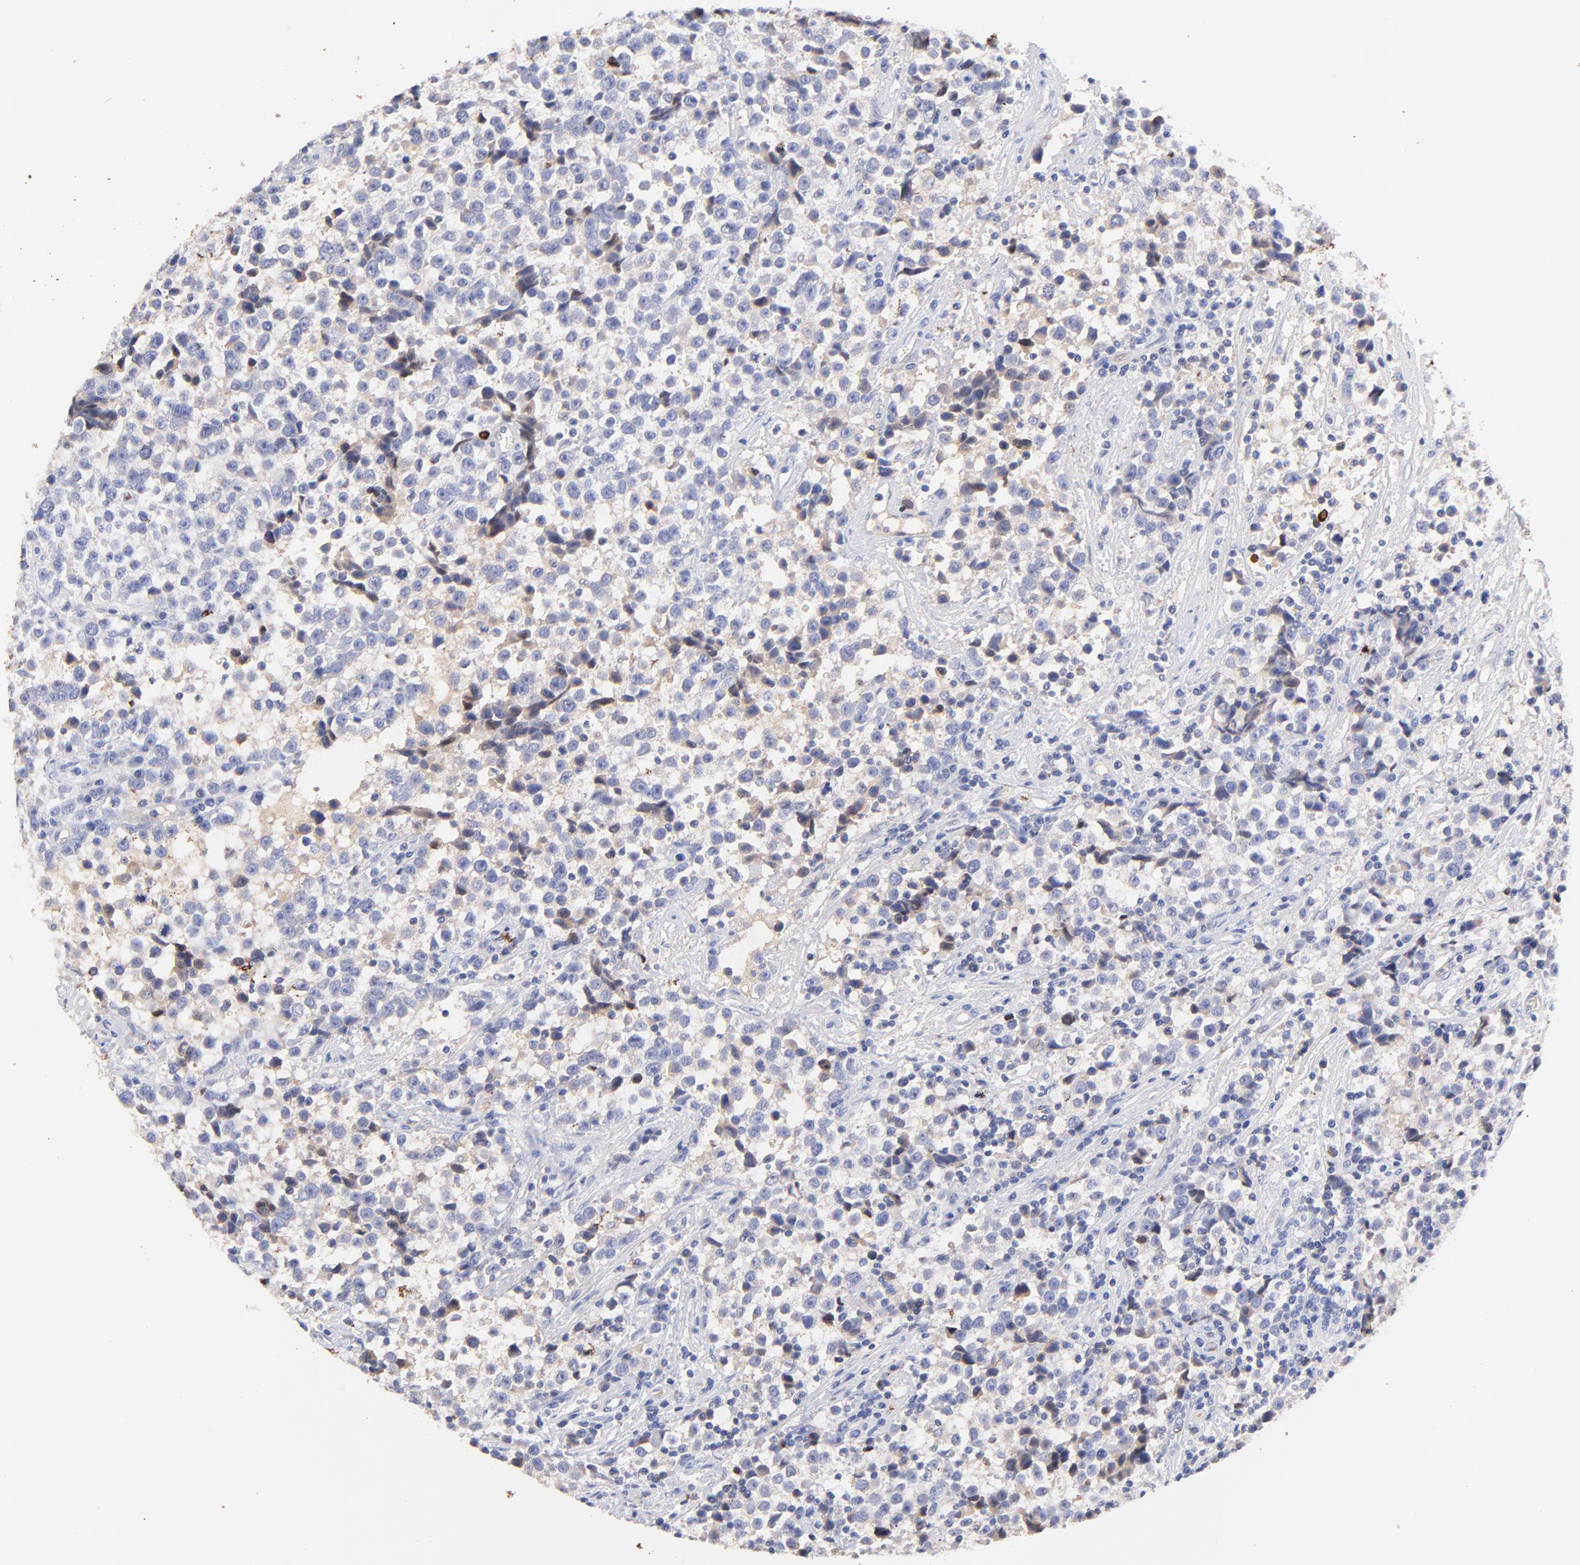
{"staining": {"intensity": "weak", "quantity": ">75%", "location": "cytoplasmic/membranous"}, "tissue": "testis cancer", "cell_type": "Tumor cells", "image_type": "cancer", "snomed": [{"axis": "morphology", "description": "Seminoma, NOS"}, {"axis": "topography", "description": "Testis"}], "caption": "A high-resolution image shows IHC staining of testis cancer (seminoma), which displays weak cytoplasmic/membranous positivity in about >75% of tumor cells.", "gene": "IGLV7-43", "patient": {"sex": "male", "age": 38}}